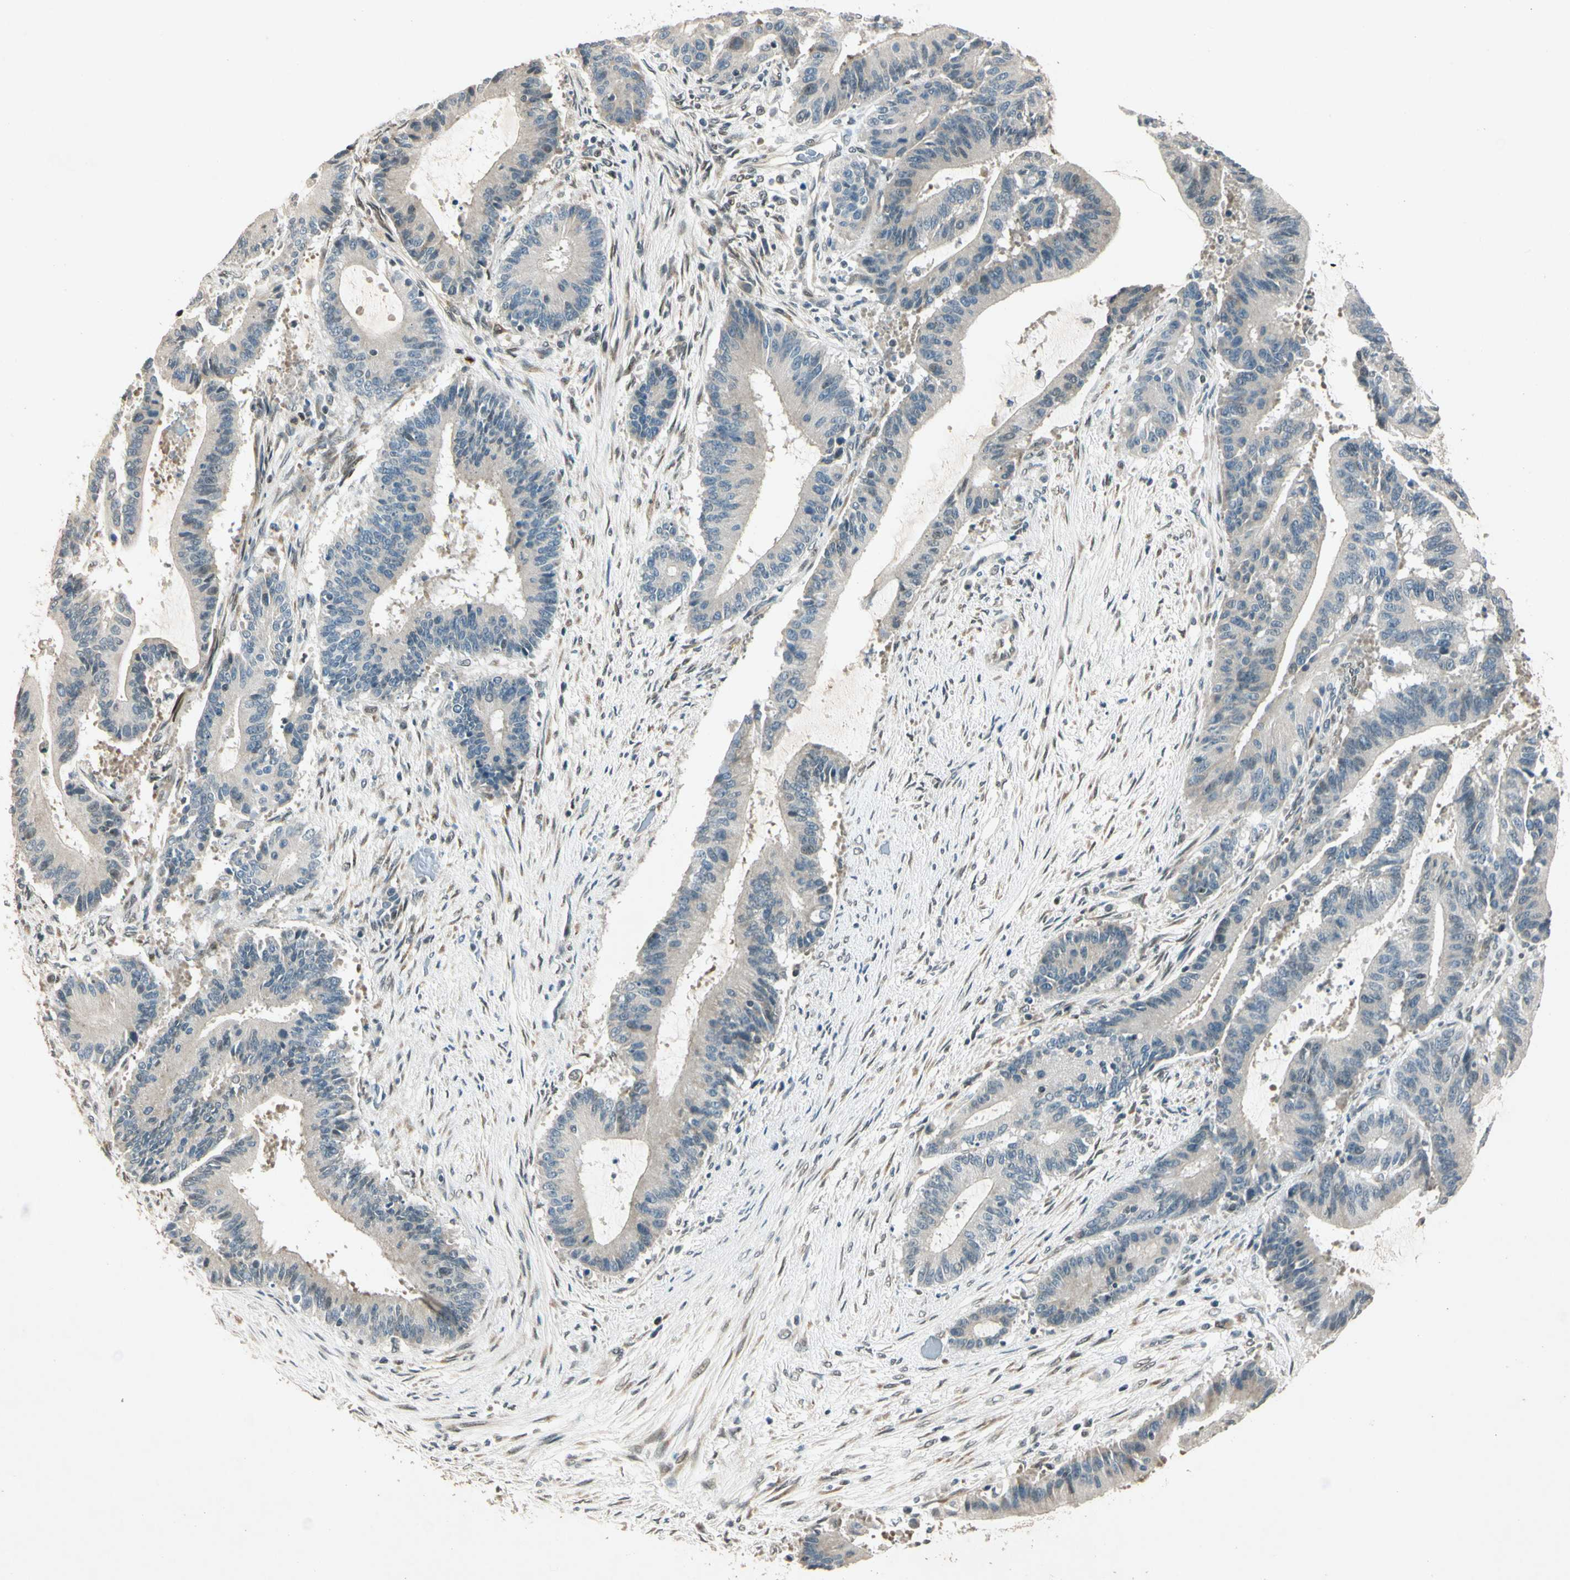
{"staining": {"intensity": "weak", "quantity": "<25%", "location": "cytoplasmic/membranous"}, "tissue": "liver cancer", "cell_type": "Tumor cells", "image_type": "cancer", "snomed": [{"axis": "morphology", "description": "Cholangiocarcinoma"}, {"axis": "topography", "description": "Liver"}], "caption": "A histopathology image of human liver cancer (cholangiocarcinoma) is negative for staining in tumor cells. The staining was performed using DAB (3,3'-diaminobenzidine) to visualize the protein expression in brown, while the nuclei were stained in blue with hematoxylin (Magnification: 20x).", "gene": "ZBTB4", "patient": {"sex": "female", "age": 73}}